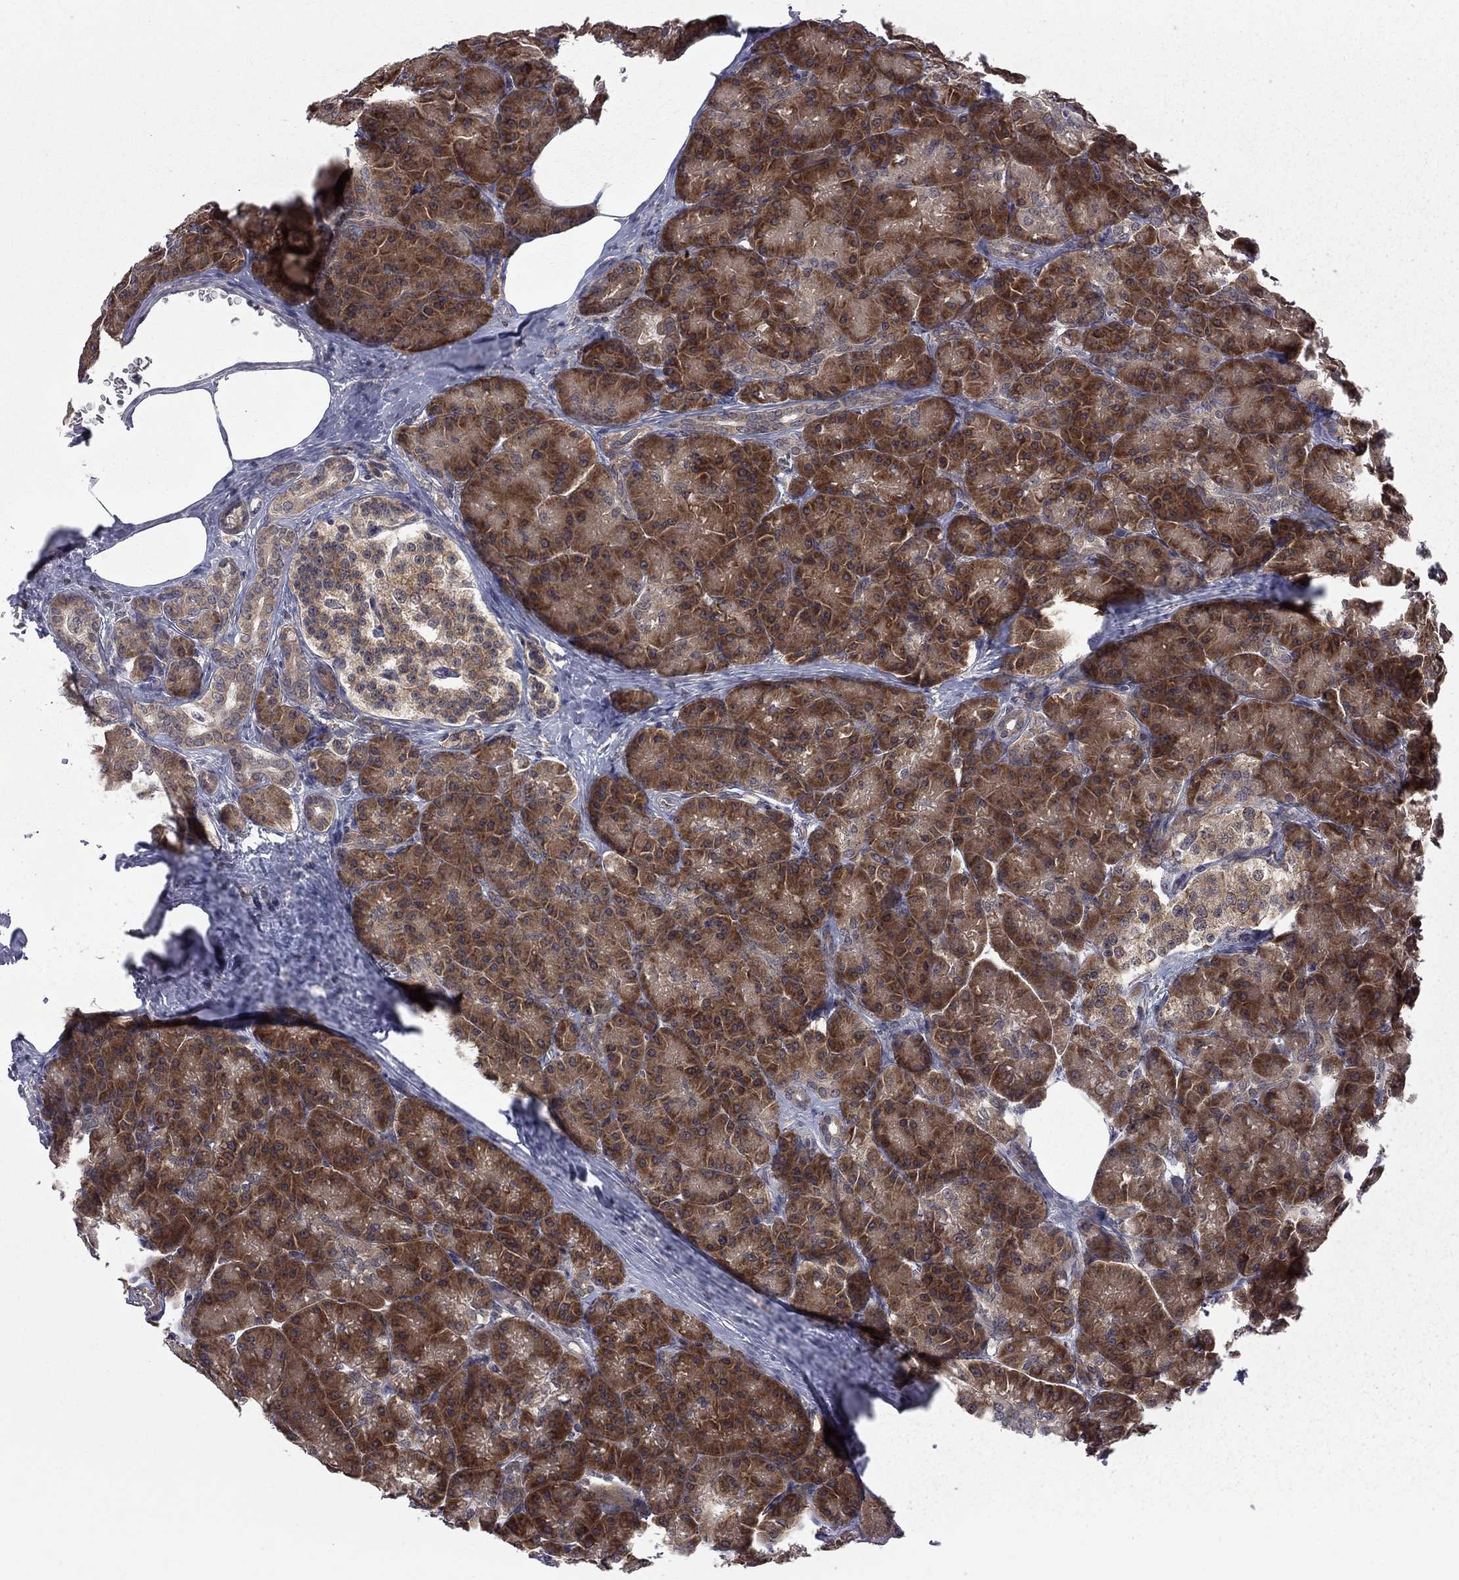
{"staining": {"intensity": "strong", "quantity": ">75%", "location": "cytoplasmic/membranous"}, "tissue": "pancreas", "cell_type": "Exocrine glandular cells", "image_type": "normal", "snomed": [{"axis": "morphology", "description": "Normal tissue, NOS"}, {"axis": "topography", "description": "Pancreas"}], "caption": "A micrograph showing strong cytoplasmic/membranous expression in about >75% of exocrine glandular cells in normal pancreas, as visualized by brown immunohistochemical staining.", "gene": "NAA50", "patient": {"sex": "male", "age": 57}}